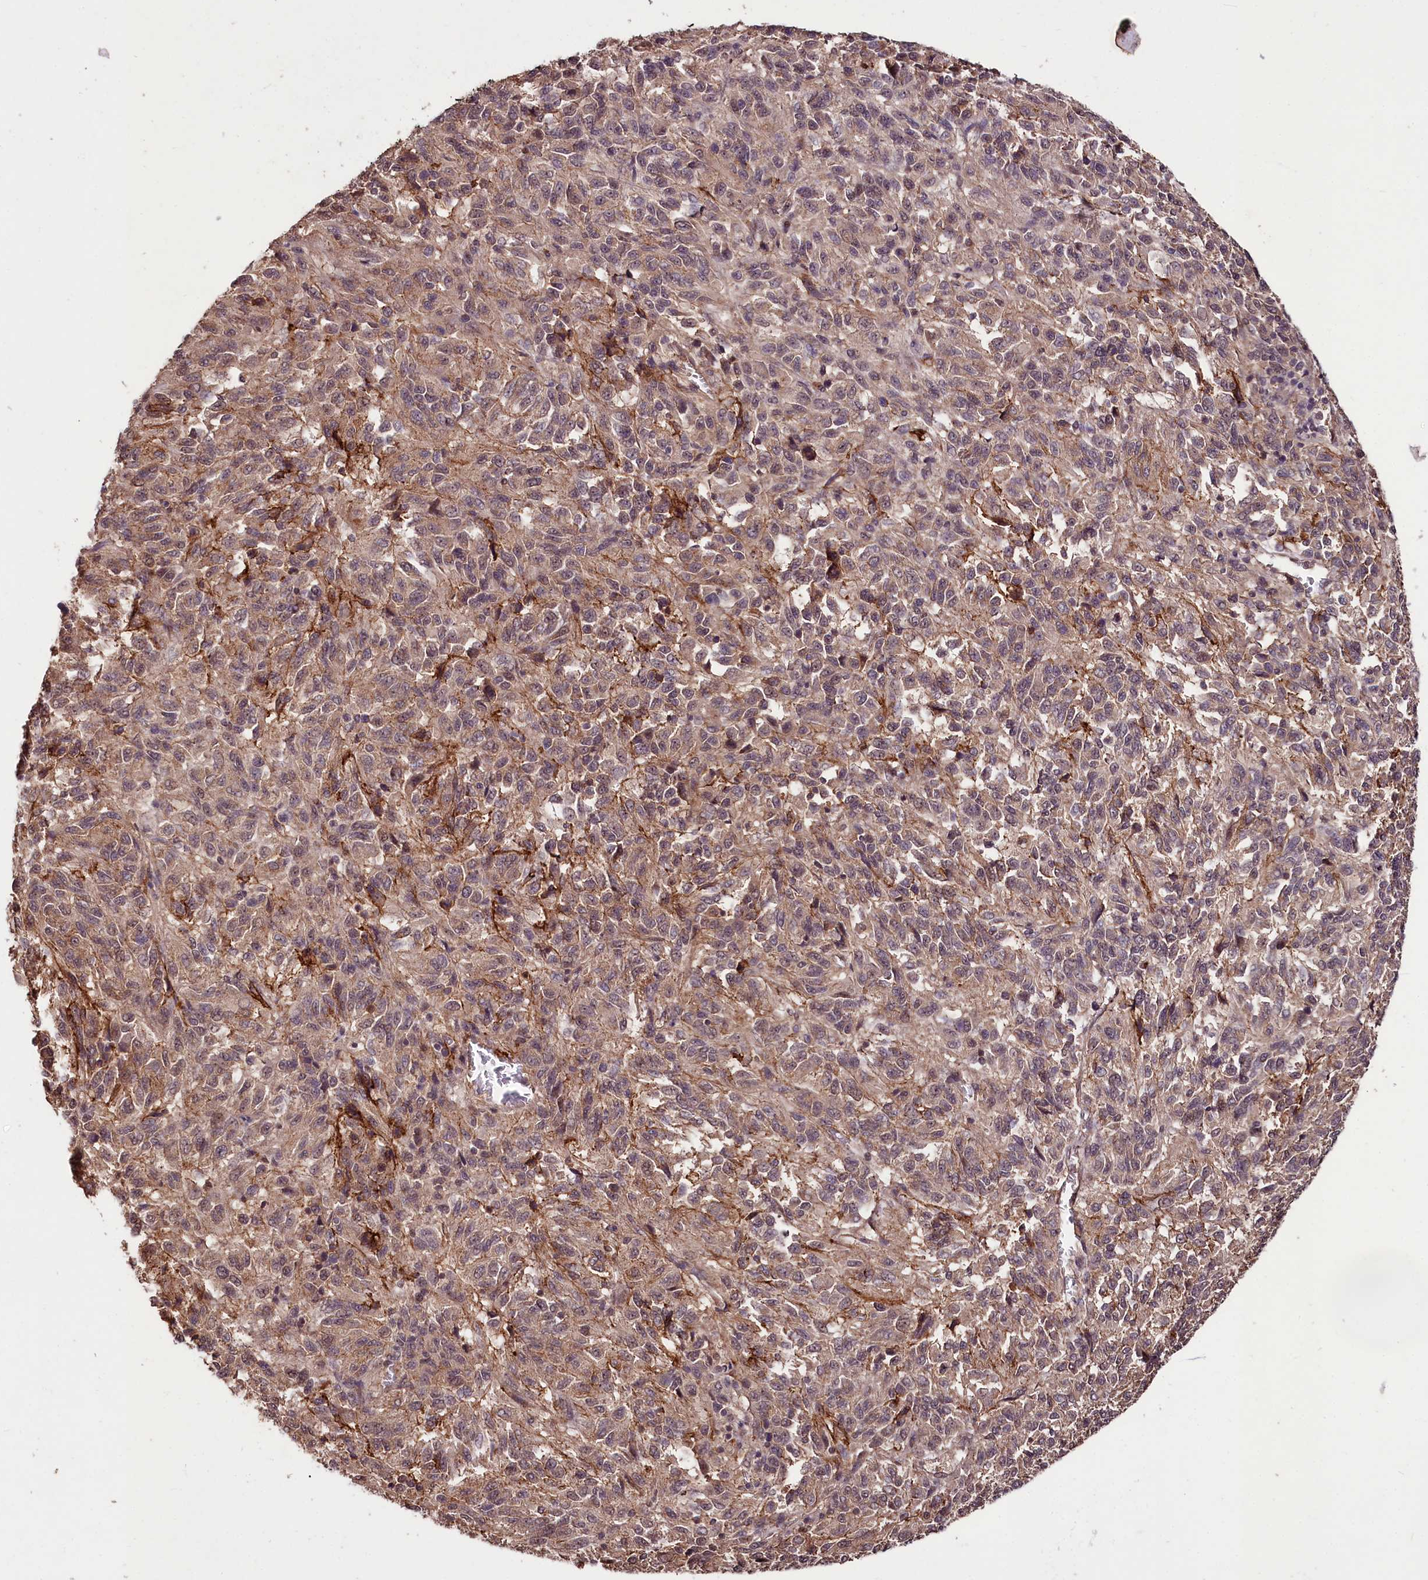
{"staining": {"intensity": "weak", "quantity": ">75%", "location": "cytoplasmic/membranous"}, "tissue": "melanoma", "cell_type": "Tumor cells", "image_type": "cancer", "snomed": [{"axis": "morphology", "description": "Malignant melanoma, Metastatic site"}, {"axis": "topography", "description": "Lung"}], "caption": "IHC histopathology image of human melanoma stained for a protein (brown), which displays low levels of weak cytoplasmic/membranous expression in about >75% of tumor cells.", "gene": "KLRB1", "patient": {"sex": "male", "age": 64}}